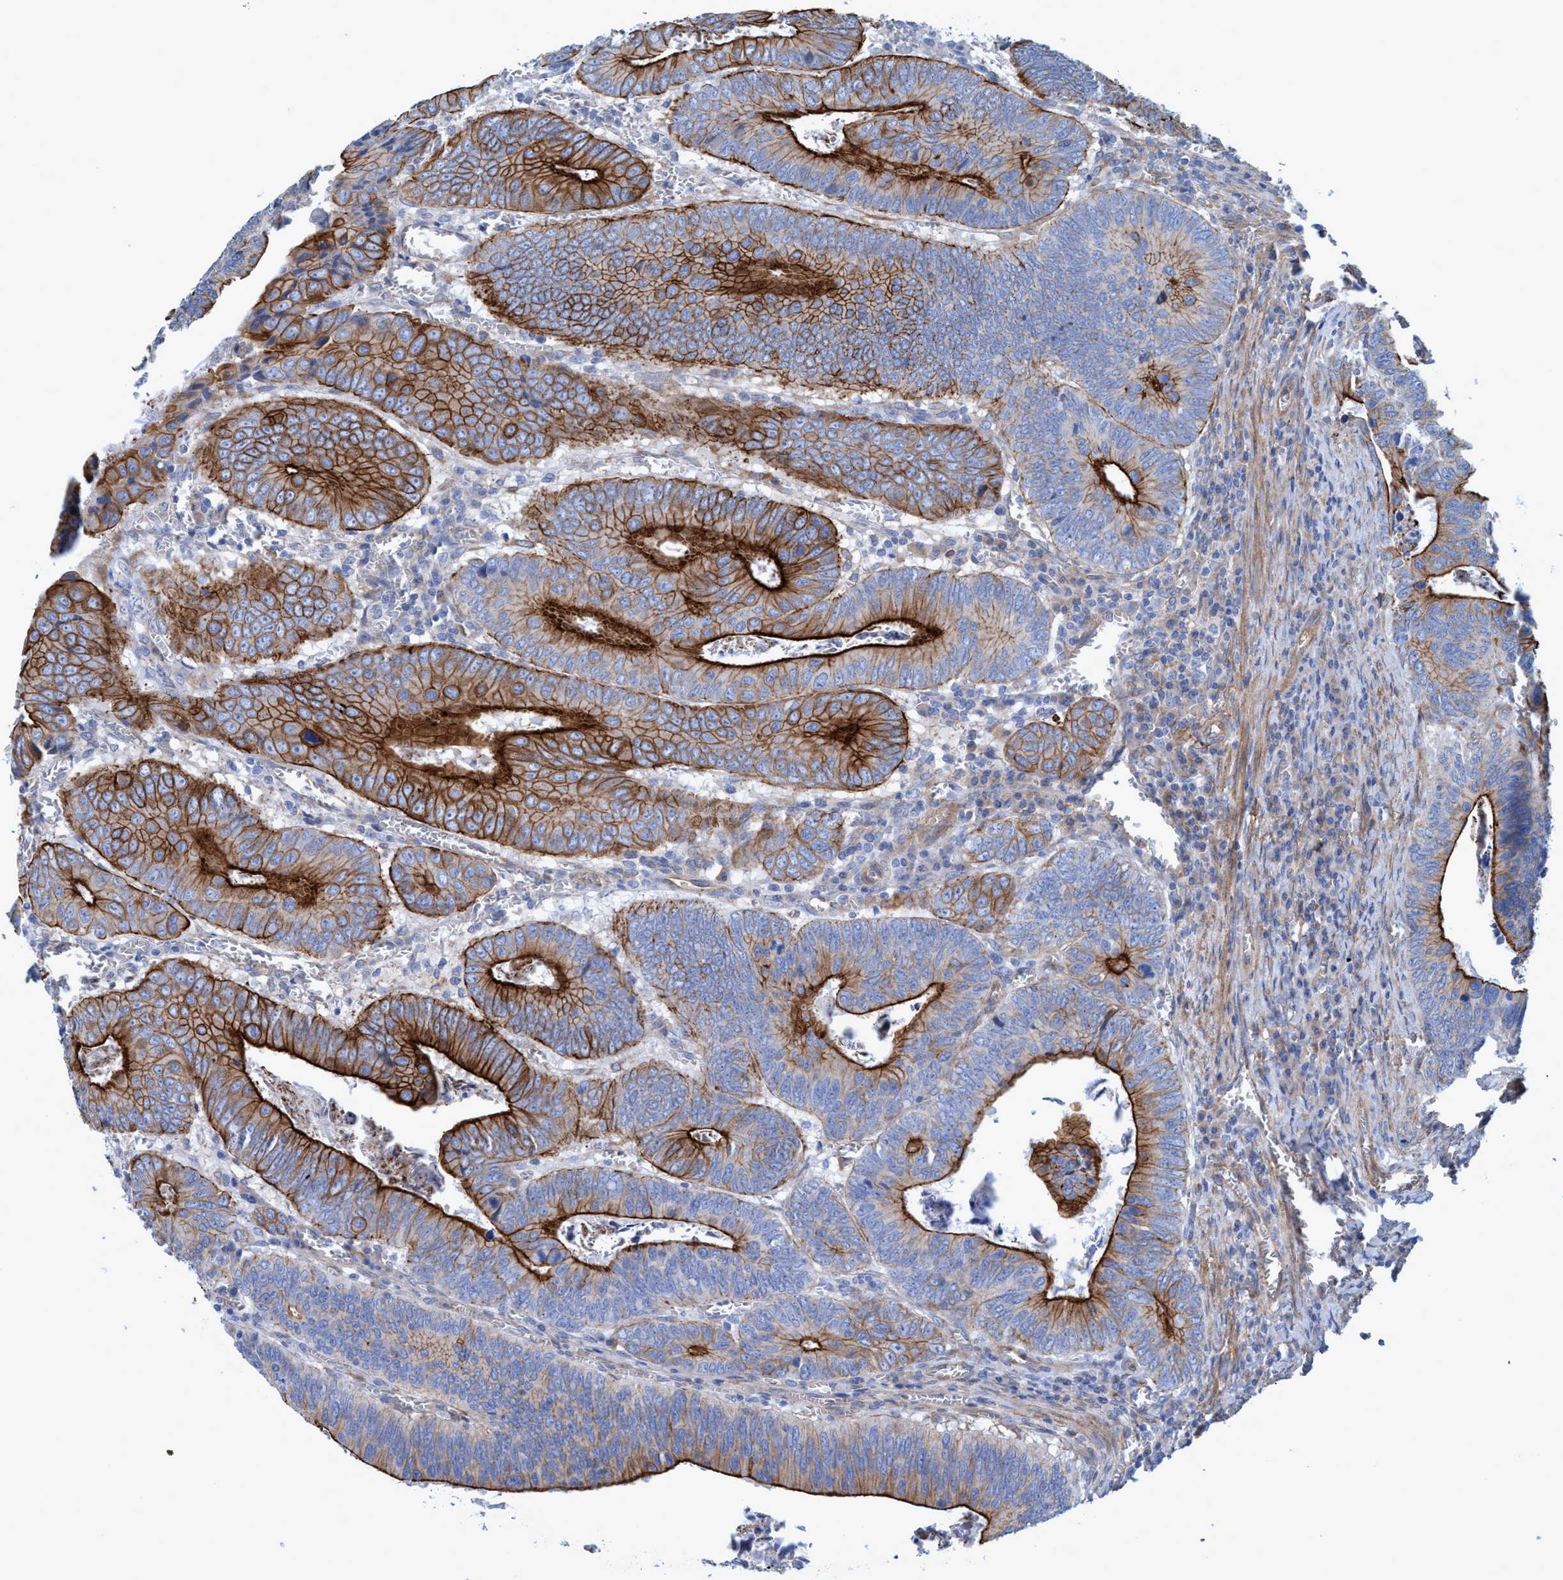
{"staining": {"intensity": "strong", "quantity": "<25%", "location": "cytoplasmic/membranous"}, "tissue": "colorectal cancer", "cell_type": "Tumor cells", "image_type": "cancer", "snomed": [{"axis": "morphology", "description": "Inflammation, NOS"}, {"axis": "morphology", "description": "Adenocarcinoma, NOS"}, {"axis": "topography", "description": "Colon"}], "caption": "Protein staining displays strong cytoplasmic/membranous staining in about <25% of tumor cells in colorectal adenocarcinoma.", "gene": "GULP1", "patient": {"sex": "male", "age": 72}}